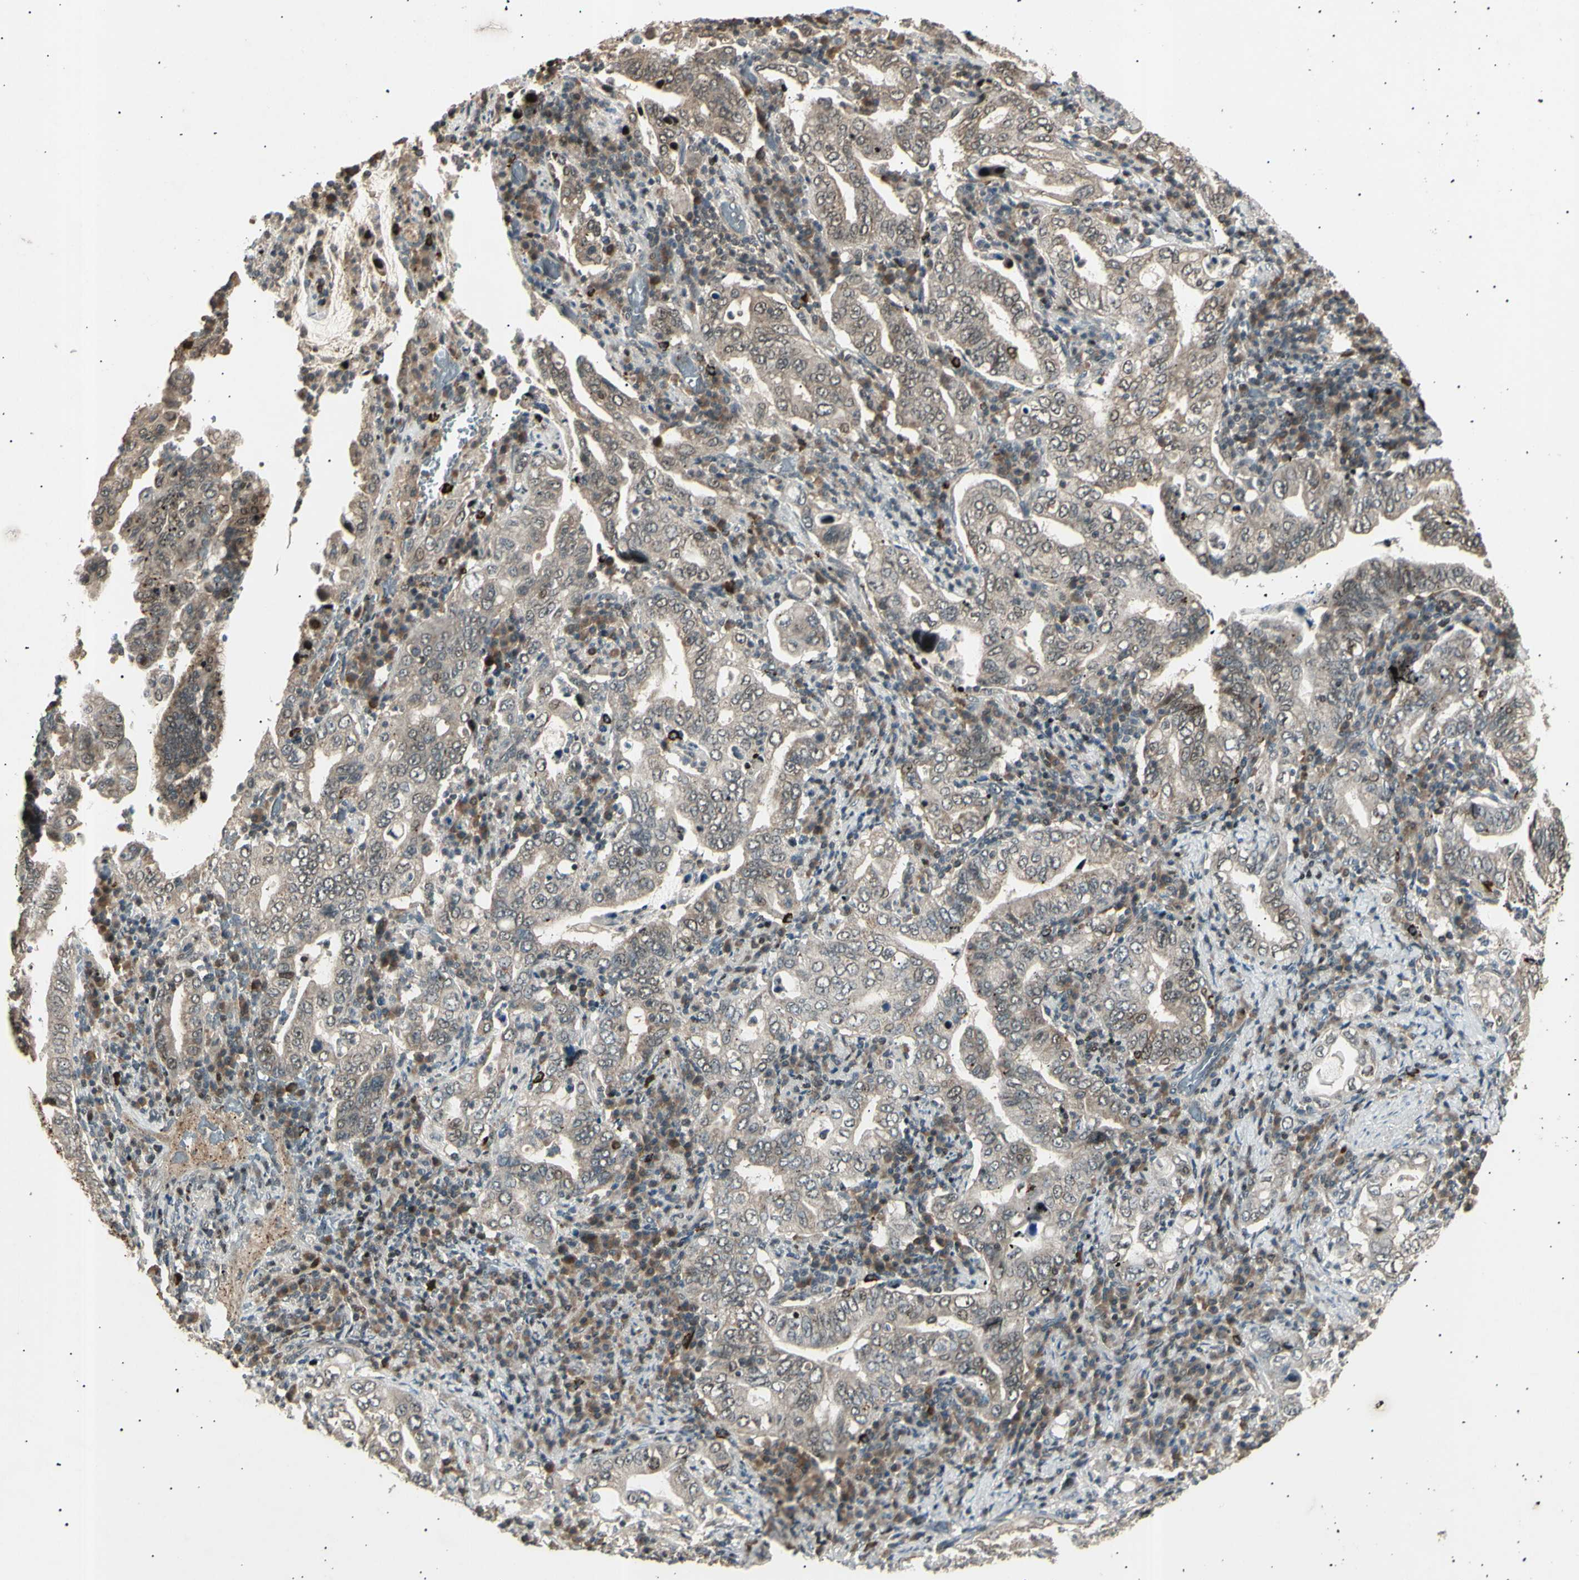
{"staining": {"intensity": "weak", "quantity": "<25%", "location": "cytoplasmic/membranous,nuclear"}, "tissue": "stomach cancer", "cell_type": "Tumor cells", "image_type": "cancer", "snomed": [{"axis": "morphology", "description": "Normal tissue, NOS"}, {"axis": "morphology", "description": "Adenocarcinoma, NOS"}, {"axis": "topography", "description": "Esophagus"}, {"axis": "topography", "description": "Stomach, upper"}, {"axis": "topography", "description": "Peripheral nerve tissue"}], "caption": "Human stomach adenocarcinoma stained for a protein using IHC exhibits no expression in tumor cells.", "gene": "NUAK2", "patient": {"sex": "male", "age": 62}}